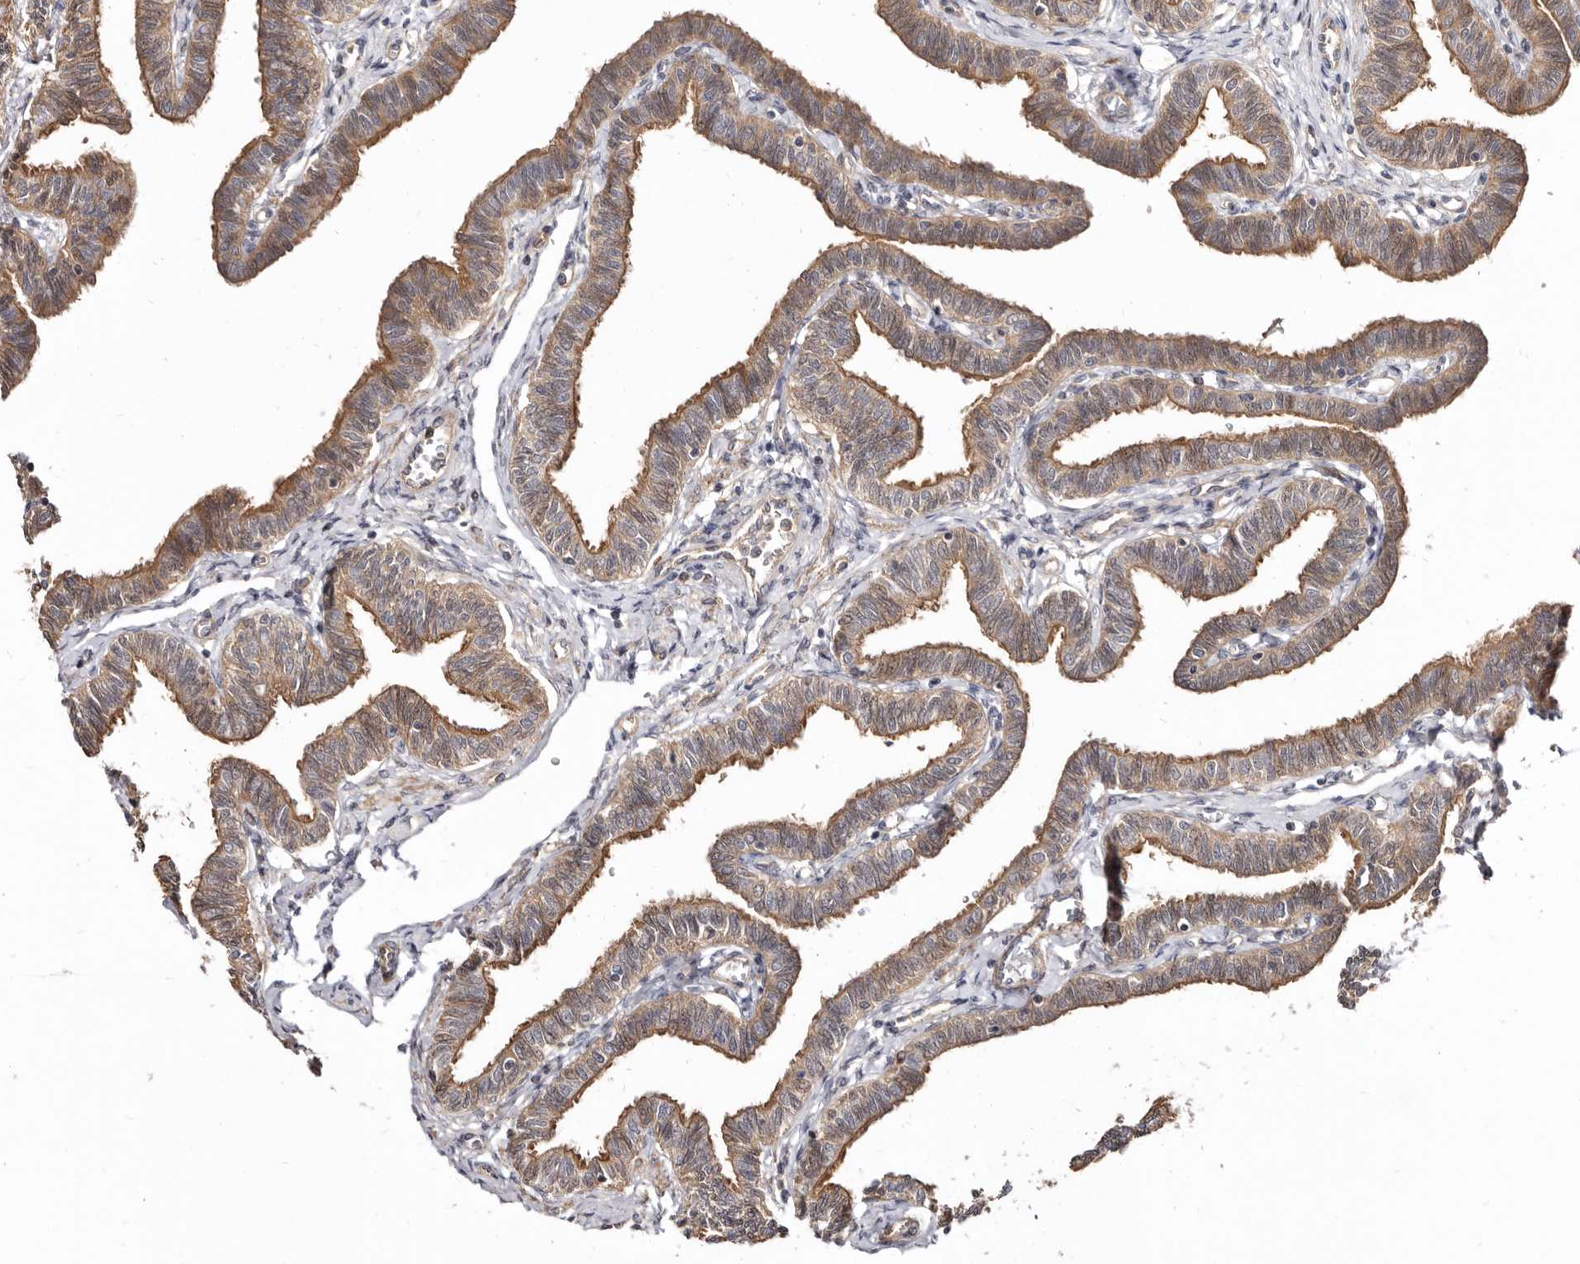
{"staining": {"intensity": "moderate", "quantity": ">75%", "location": "cytoplasmic/membranous"}, "tissue": "fallopian tube", "cell_type": "Glandular cells", "image_type": "normal", "snomed": [{"axis": "morphology", "description": "Normal tissue, NOS"}, {"axis": "topography", "description": "Fallopian tube"}, {"axis": "topography", "description": "Ovary"}], "caption": "About >75% of glandular cells in normal human fallopian tube display moderate cytoplasmic/membranous protein positivity as visualized by brown immunohistochemical staining.", "gene": "GPATCH4", "patient": {"sex": "female", "age": 23}}